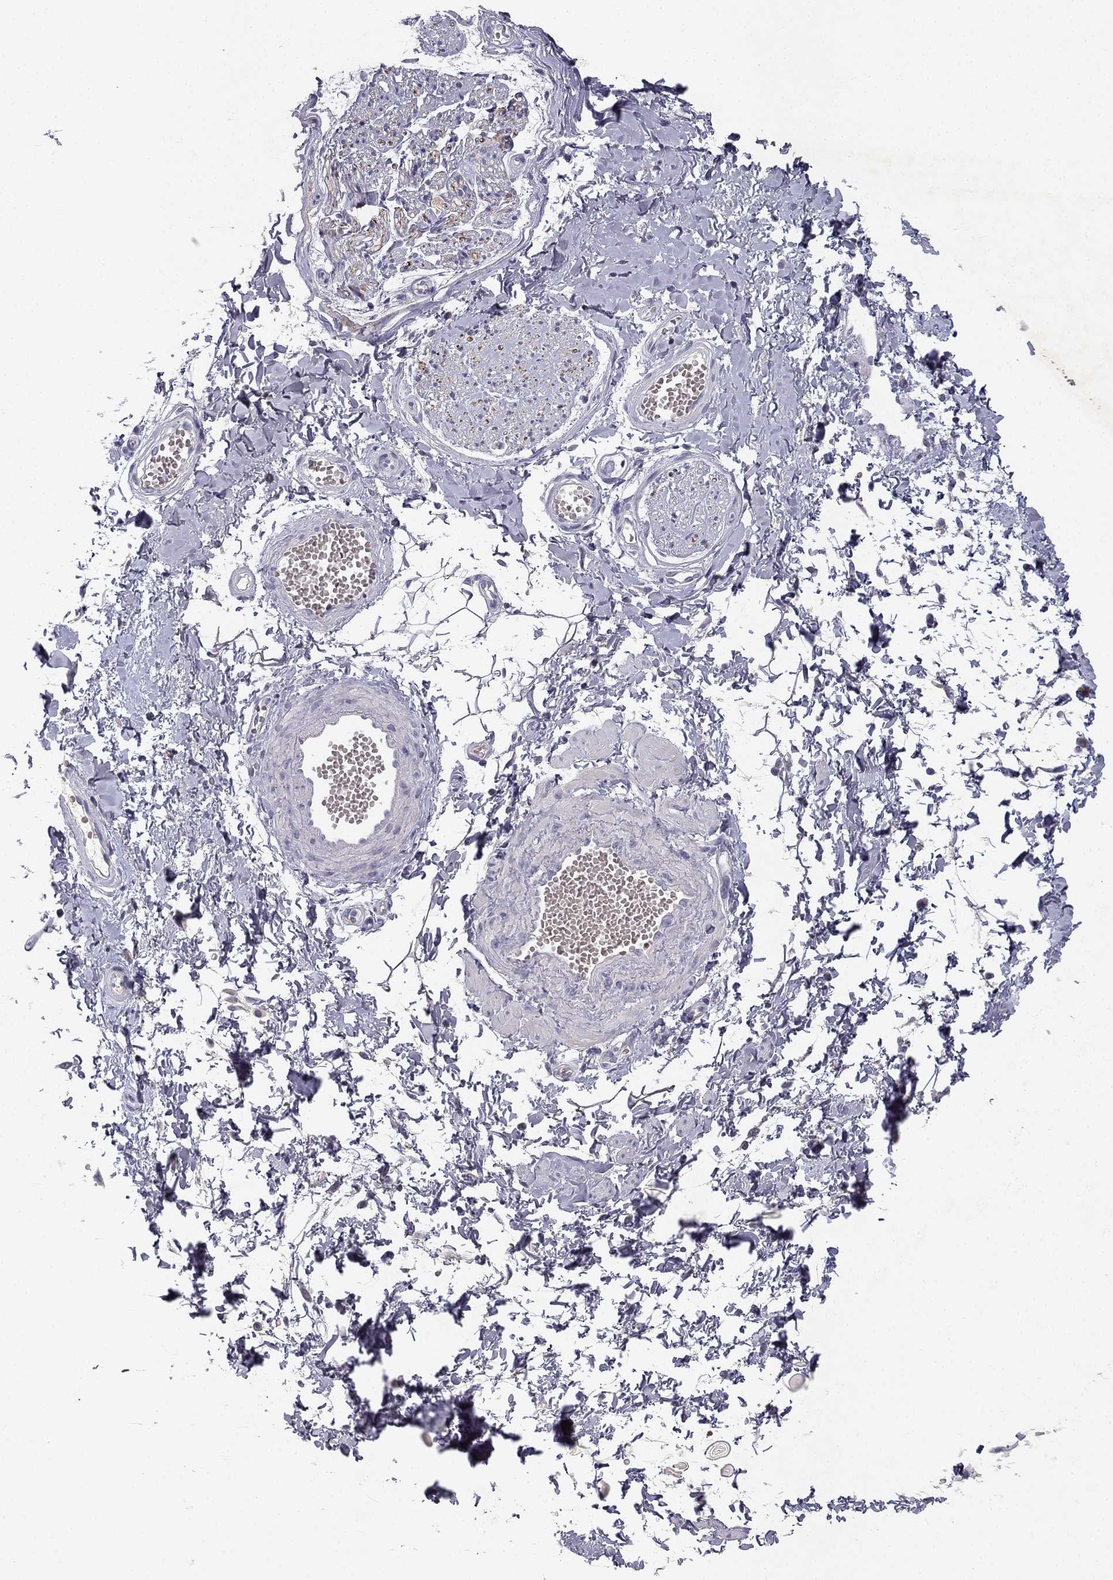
{"staining": {"intensity": "negative", "quantity": "none", "location": "none"}, "tissue": "adipose tissue", "cell_type": "Adipocytes", "image_type": "normal", "snomed": [{"axis": "morphology", "description": "Normal tissue, NOS"}, {"axis": "topography", "description": "Smooth muscle"}, {"axis": "topography", "description": "Peripheral nerve tissue"}], "caption": "Adipose tissue stained for a protein using IHC exhibits no staining adipocytes.", "gene": "SLC6A4", "patient": {"sex": "male", "age": 22}}